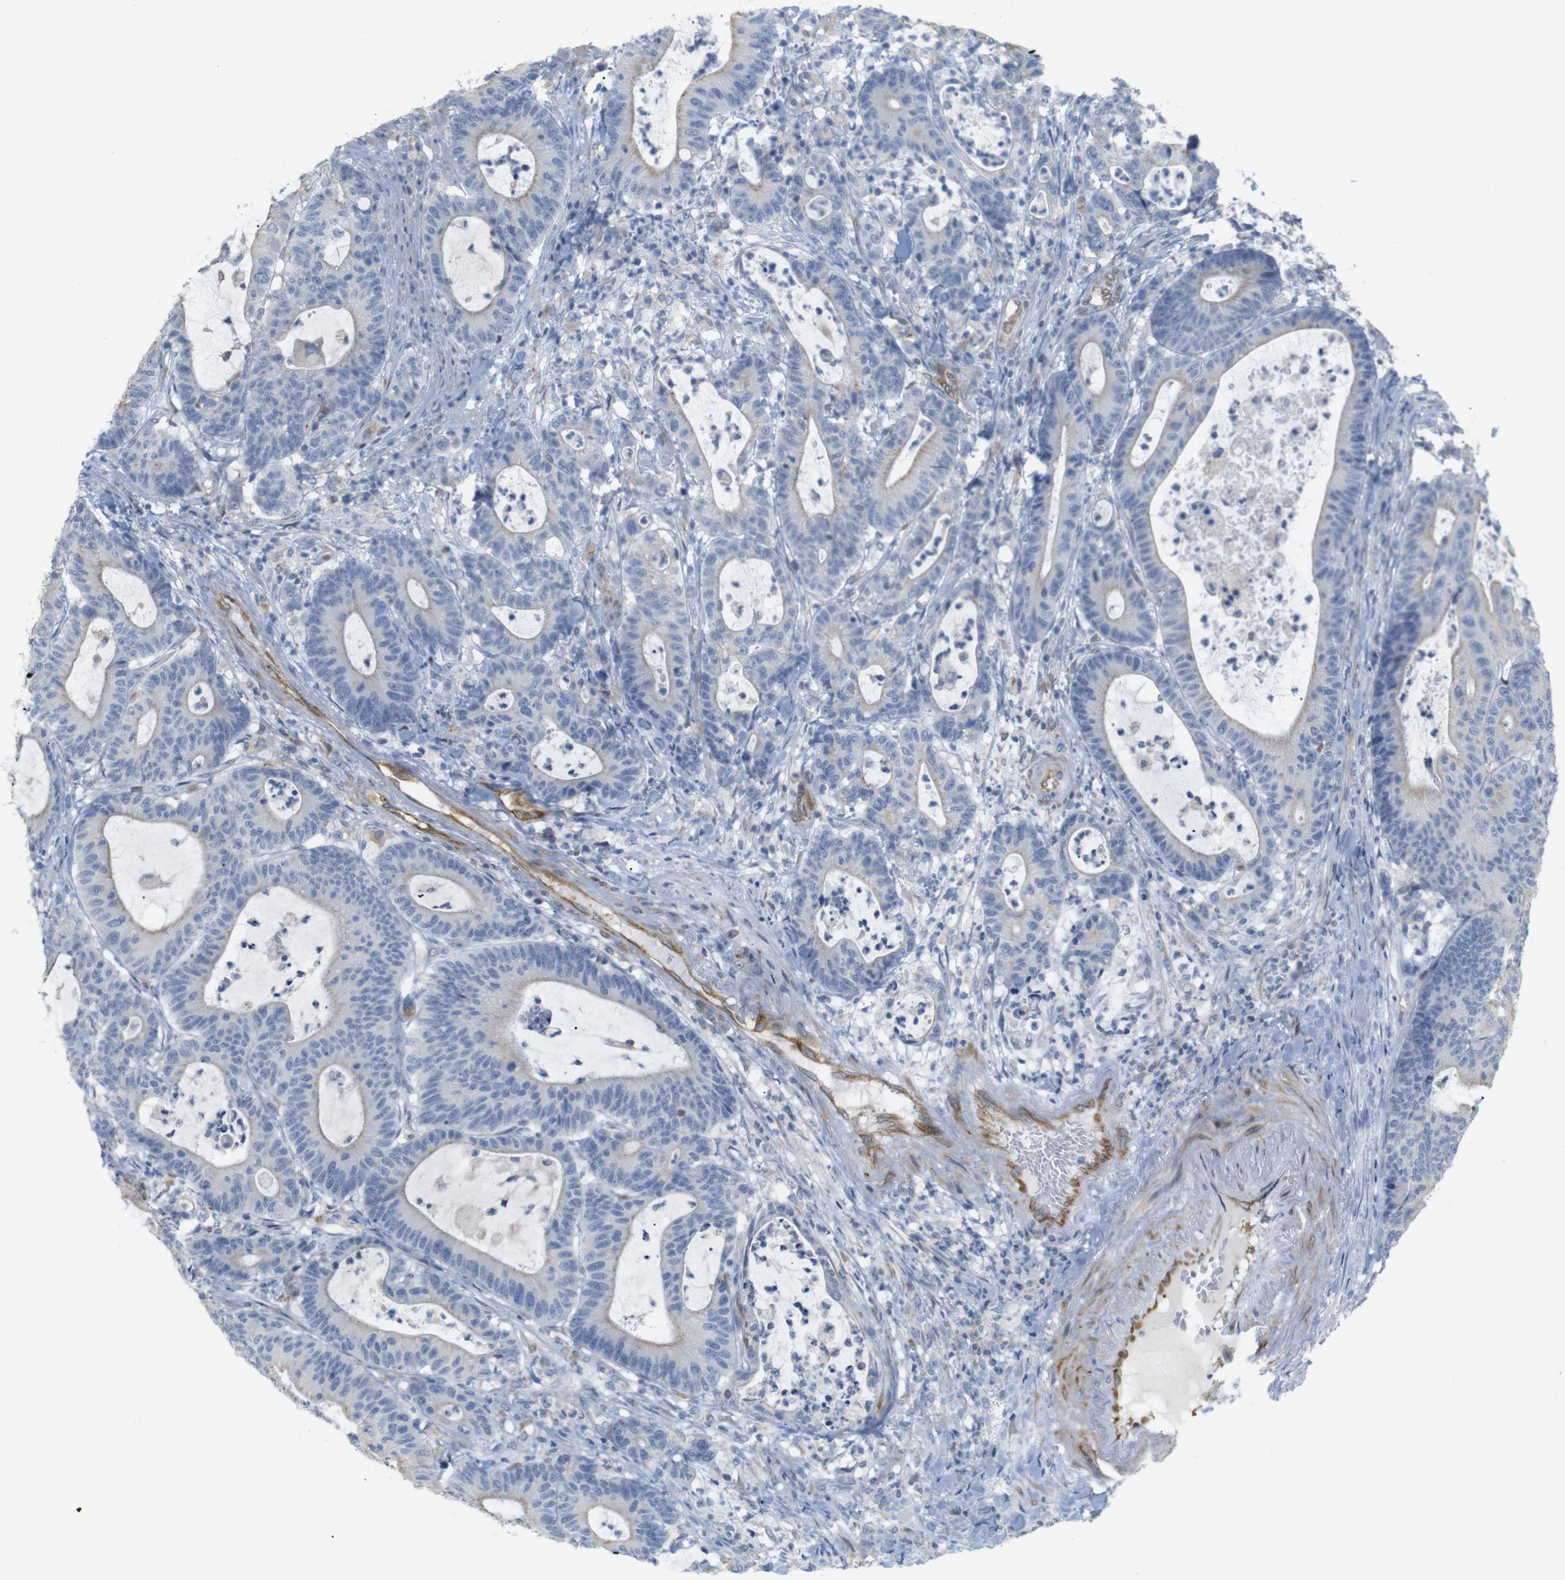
{"staining": {"intensity": "weak", "quantity": "<25%", "location": "cytoplasmic/membranous"}, "tissue": "colorectal cancer", "cell_type": "Tumor cells", "image_type": "cancer", "snomed": [{"axis": "morphology", "description": "Adenocarcinoma, NOS"}, {"axis": "topography", "description": "Colon"}], "caption": "Immunohistochemistry histopathology image of neoplastic tissue: human colorectal adenocarcinoma stained with DAB (3,3'-diaminobenzidine) exhibits no significant protein expression in tumor cells.", "gene": "ITPR1", "patient": {"sex": "female", "age": 84}}